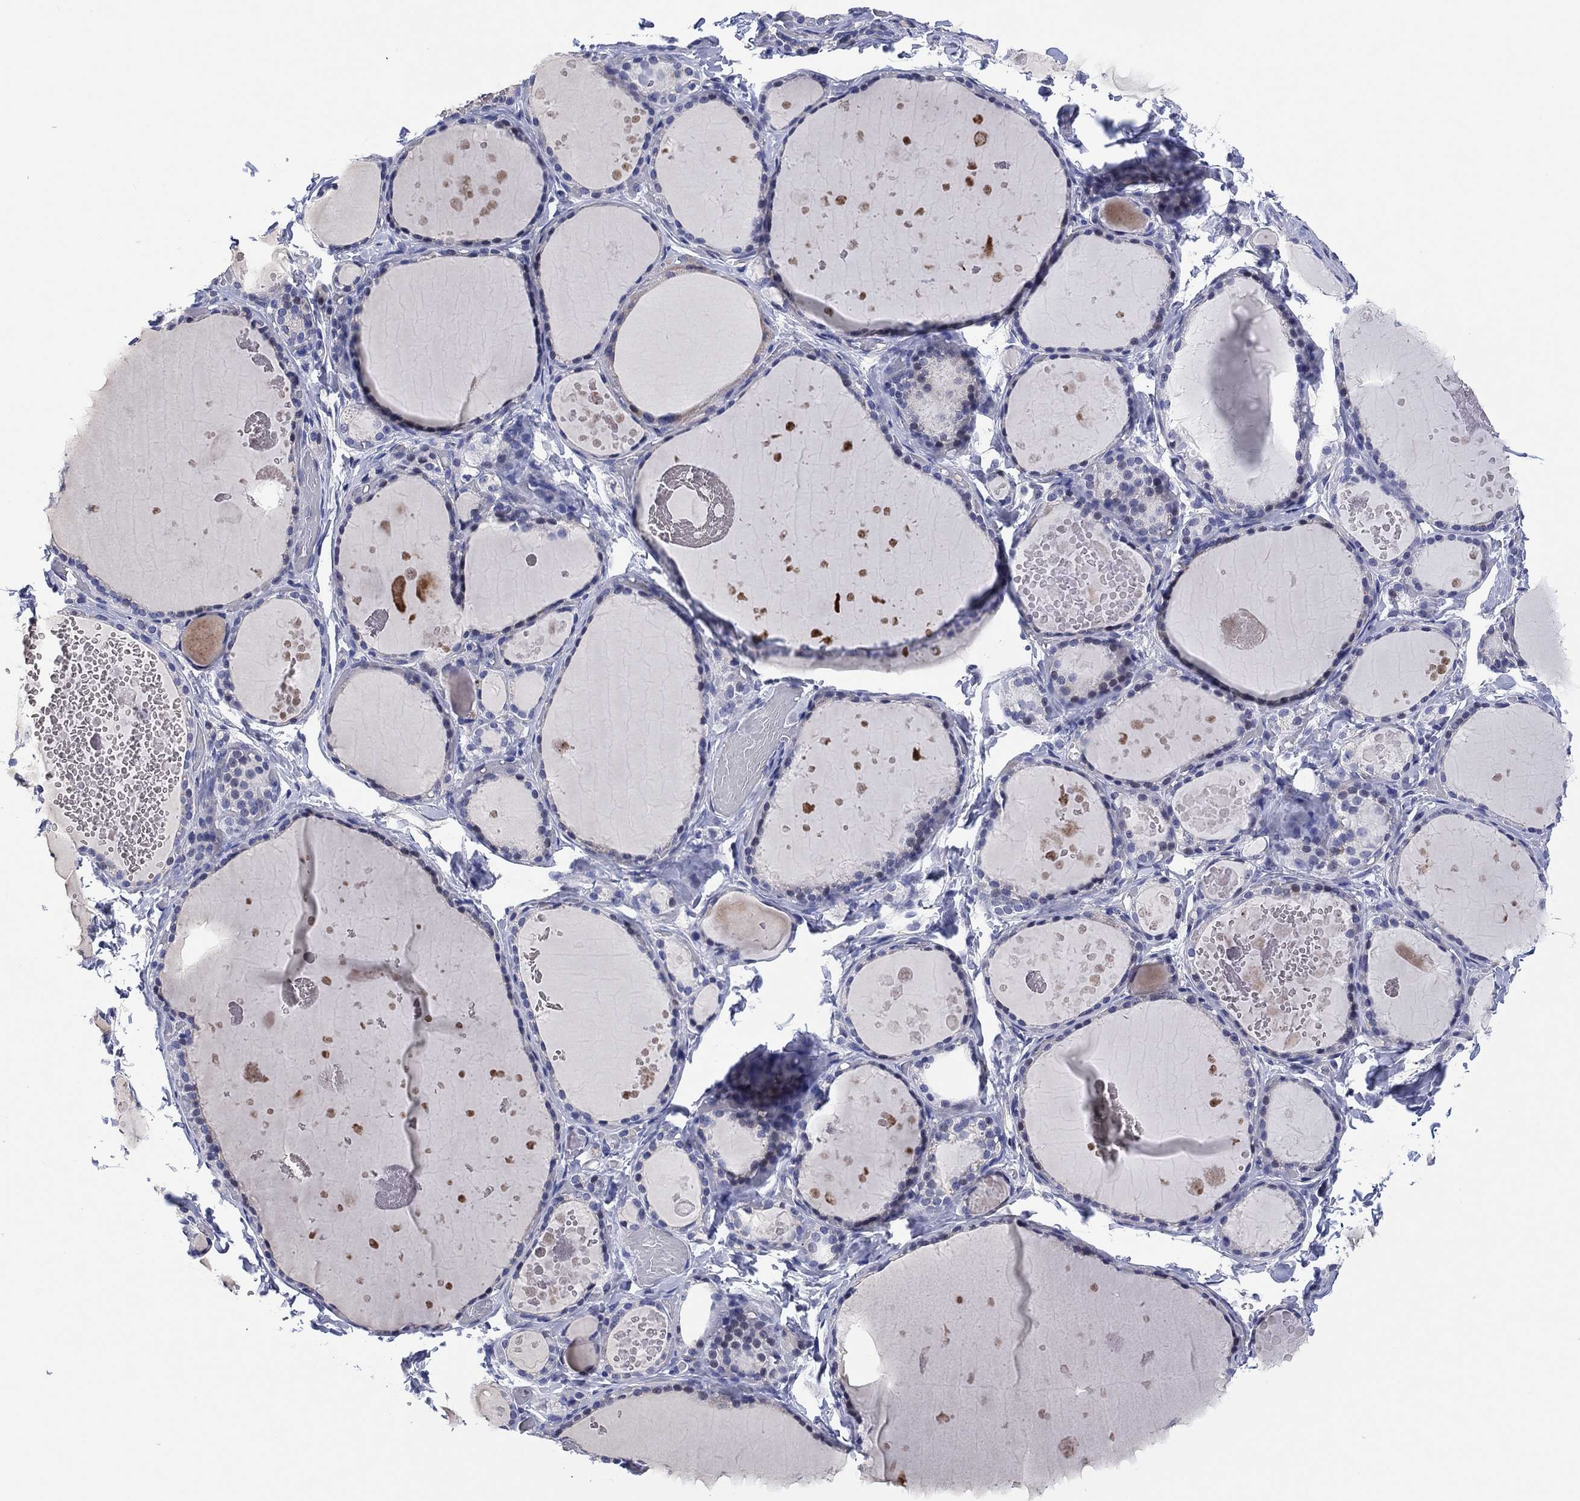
{"staining": {"intensity": "negative", "quantity": "none", "location": "none"}, "tissue": "thyroid gland", "cell_type": "Glandular cells", "image_type": "normal", "snomed": [{"axis": "morphology", "description": "Normal tissue, NOS"}, {"axis": "topography", "description": "Thyroid gland"}], "caption": "Immunohistochemistry (IHC) photomicrograph of benign thyroid gland stained for a protein (brown), which exhibits no expression in glandular cells.", "gene": "CLIP3", "patient": {"sex": "female", "age": 56}}